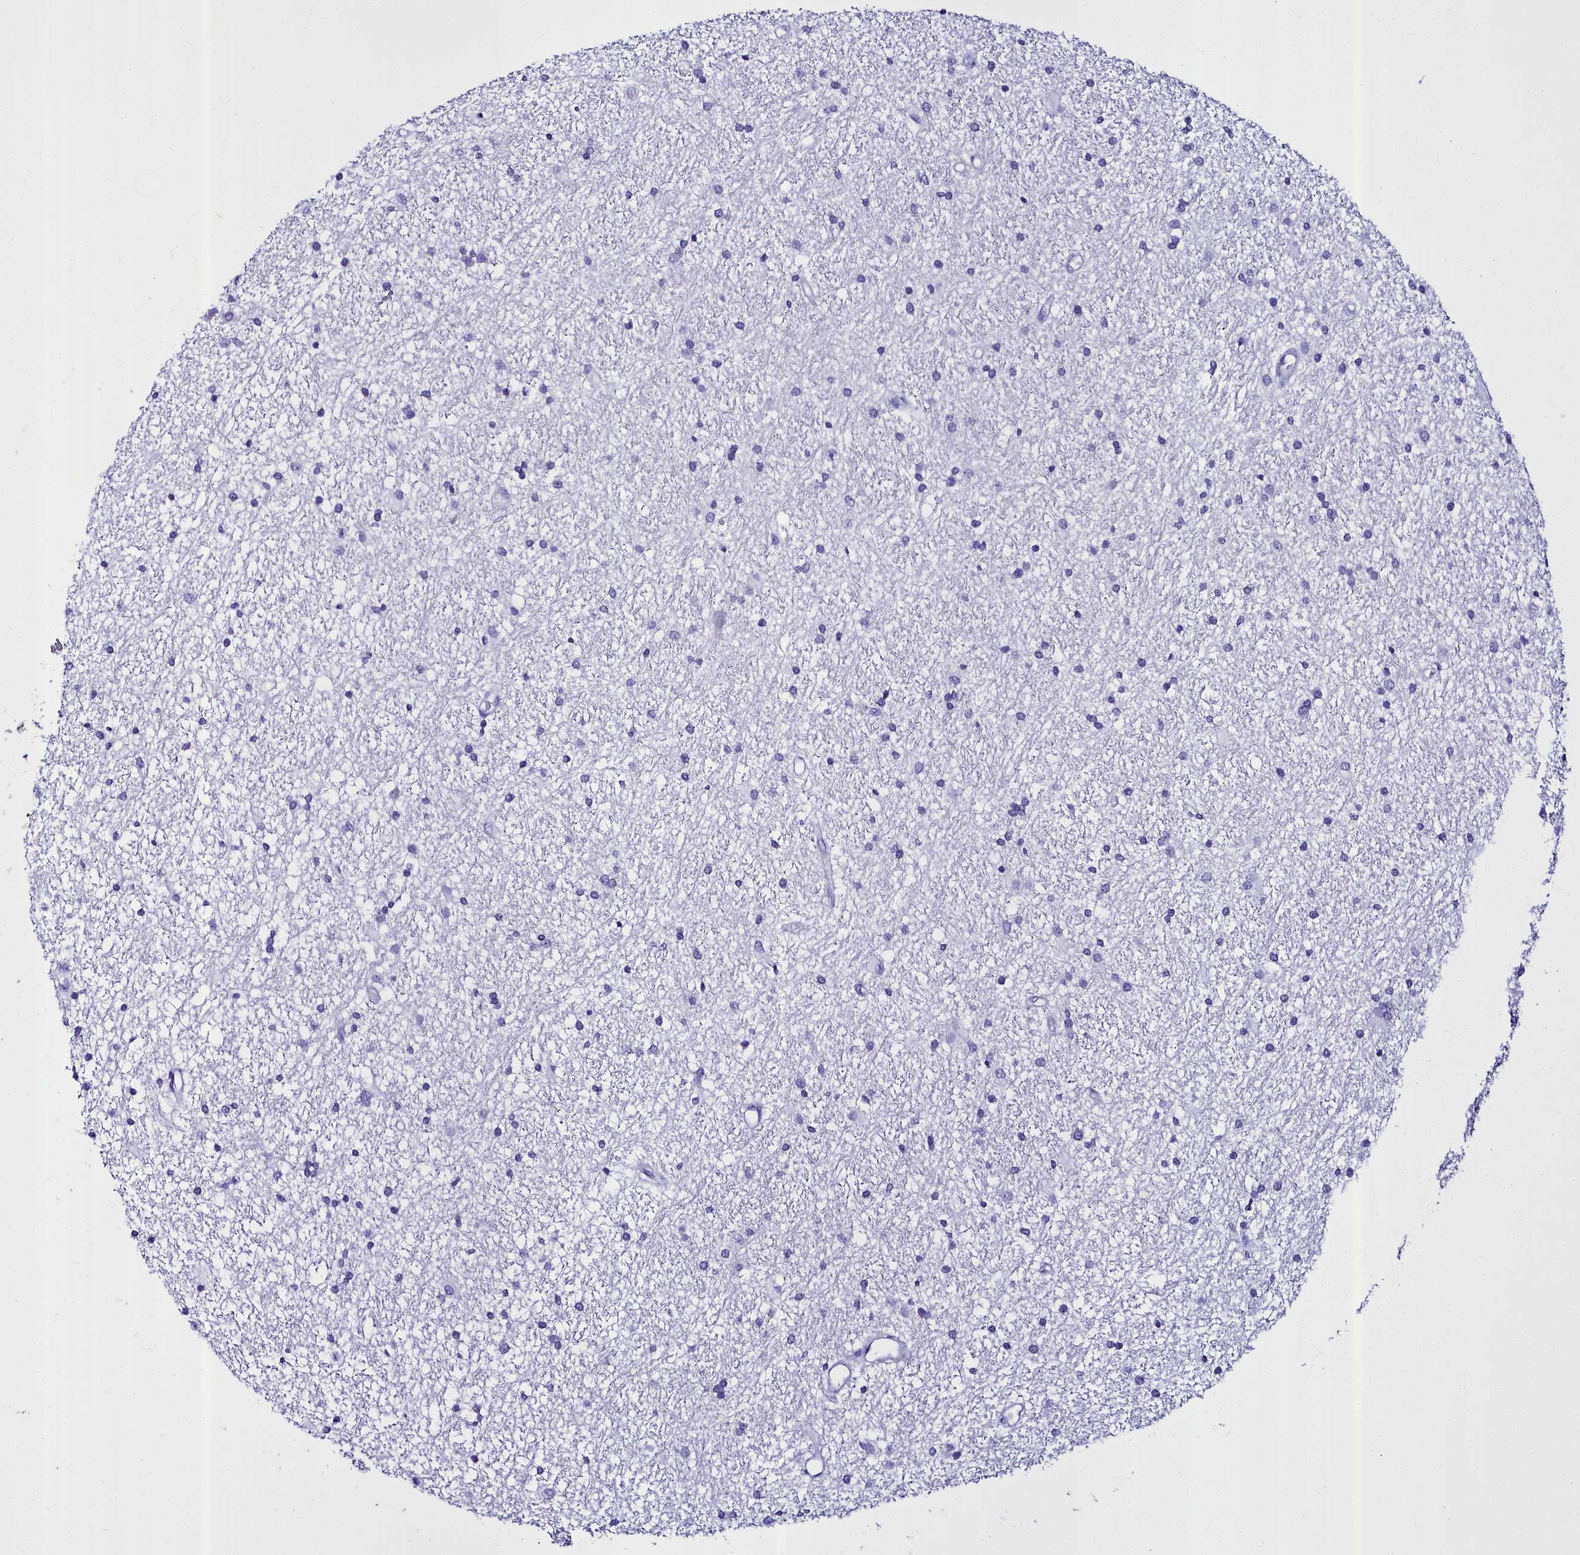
{"staining": {"intensity": "negative", "quantity": "none", "location": "none"}, "tissue": "glioma", "cell_type": "Tumor cells", "image_type": "cancer", "snomed": [{"axis": "morphology", "description": "Glioma, malignant, High grade"}, {"axis": "topography", "description": "Brain"}], "caption": "This is a histopathology image of immunohistochemistry (IHC) staining of glioma, which shows no expression in tumor cells.", "gene": "TXNDC5", "patient": {"sex": "male", "age": 77}}